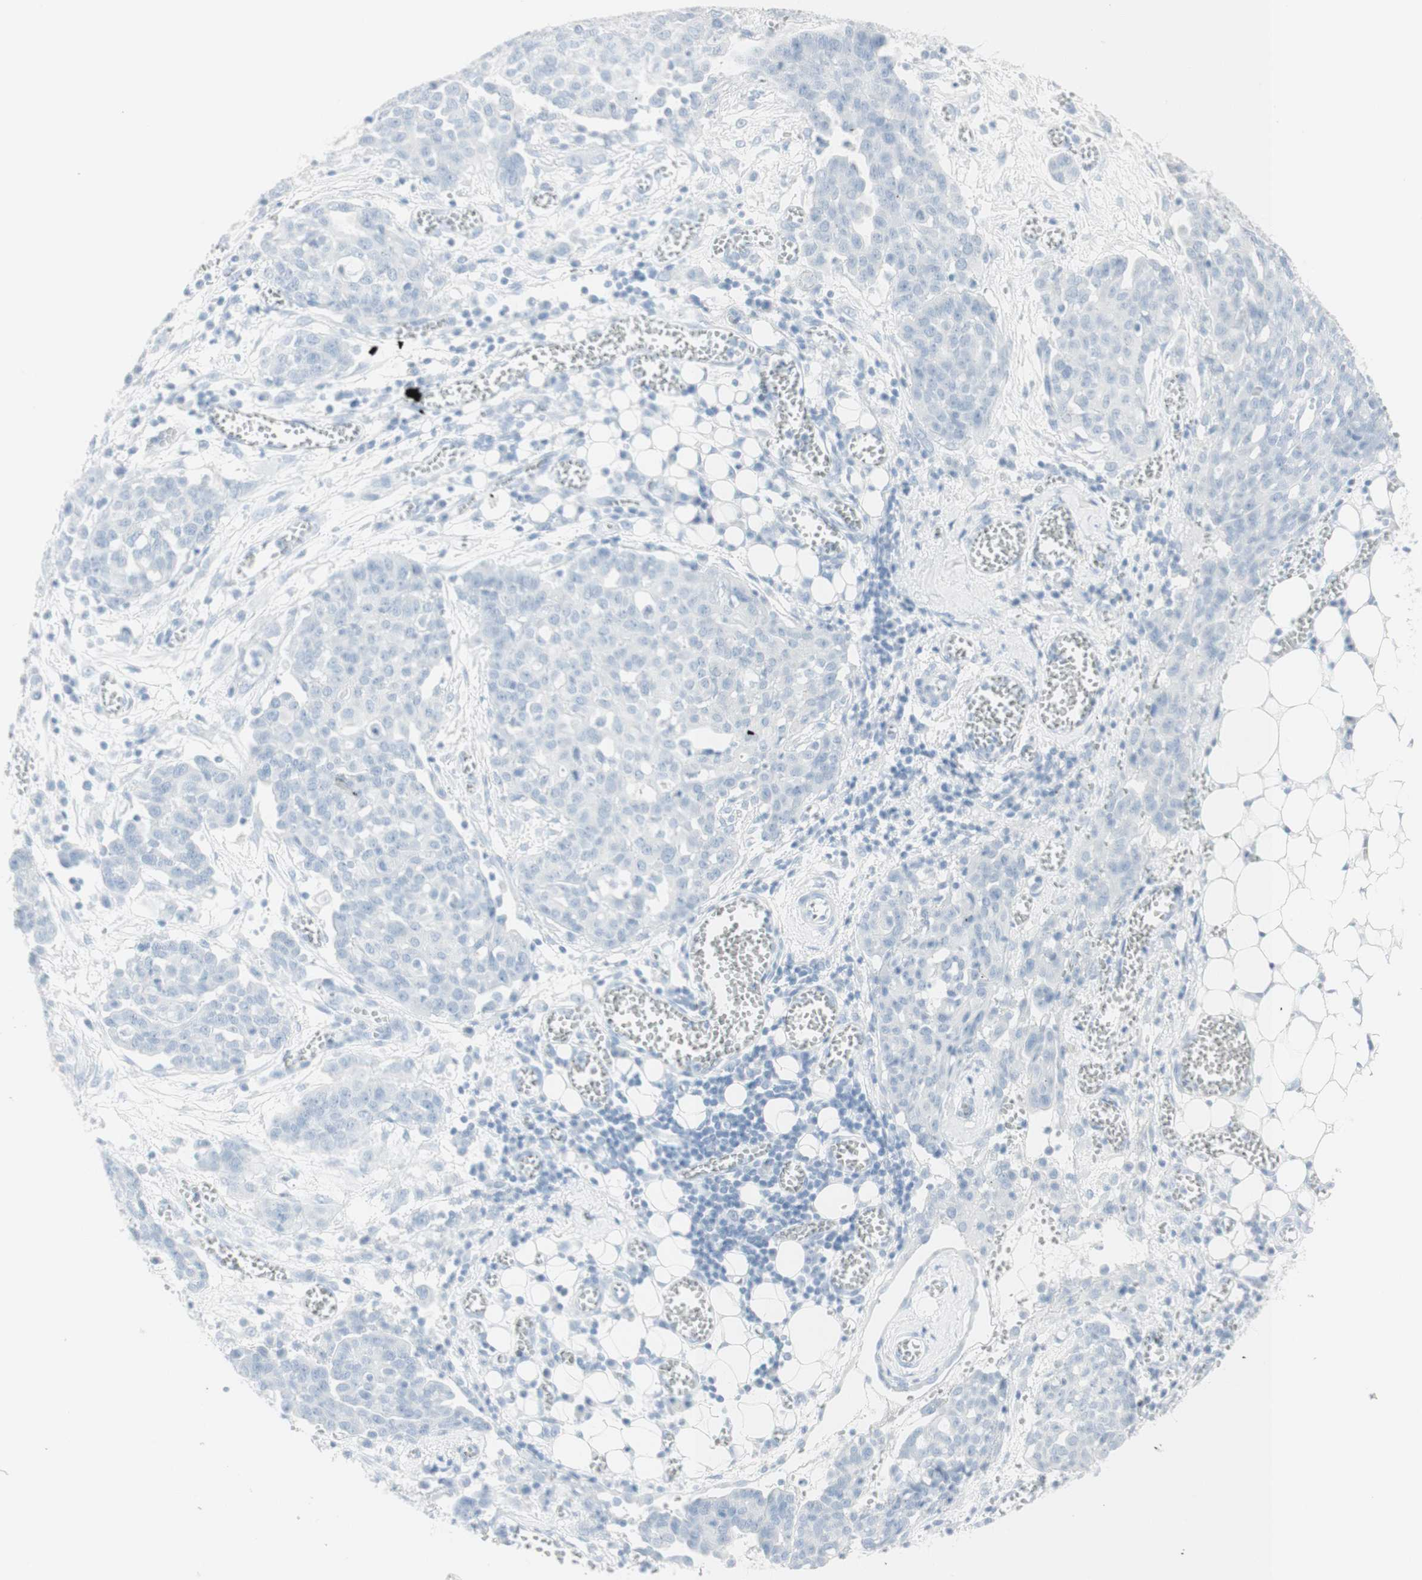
{"staining": {"intensity": "negative", "quantity": "none", "location": "none"}, "tissue": "ovarian cancer", "cell_type": "Tumor cells", "image_type": "cancer", "snomed": [{"axis": "morphology", "description": "Cystadenocarcinoma, serous, NOS"}, {"axis": "topography", "description": "Soft tissue"}, {"axis": "topography", "description": "Ovary"}], "caption": "Immunohistochemistry micrograph of ovarian serous cystadenocarcinoma stained for a protein (brown), which reveals no expression in tumor cells.", "gene": "NAPSA", "patient": {"sex": "female", "age": 57}}